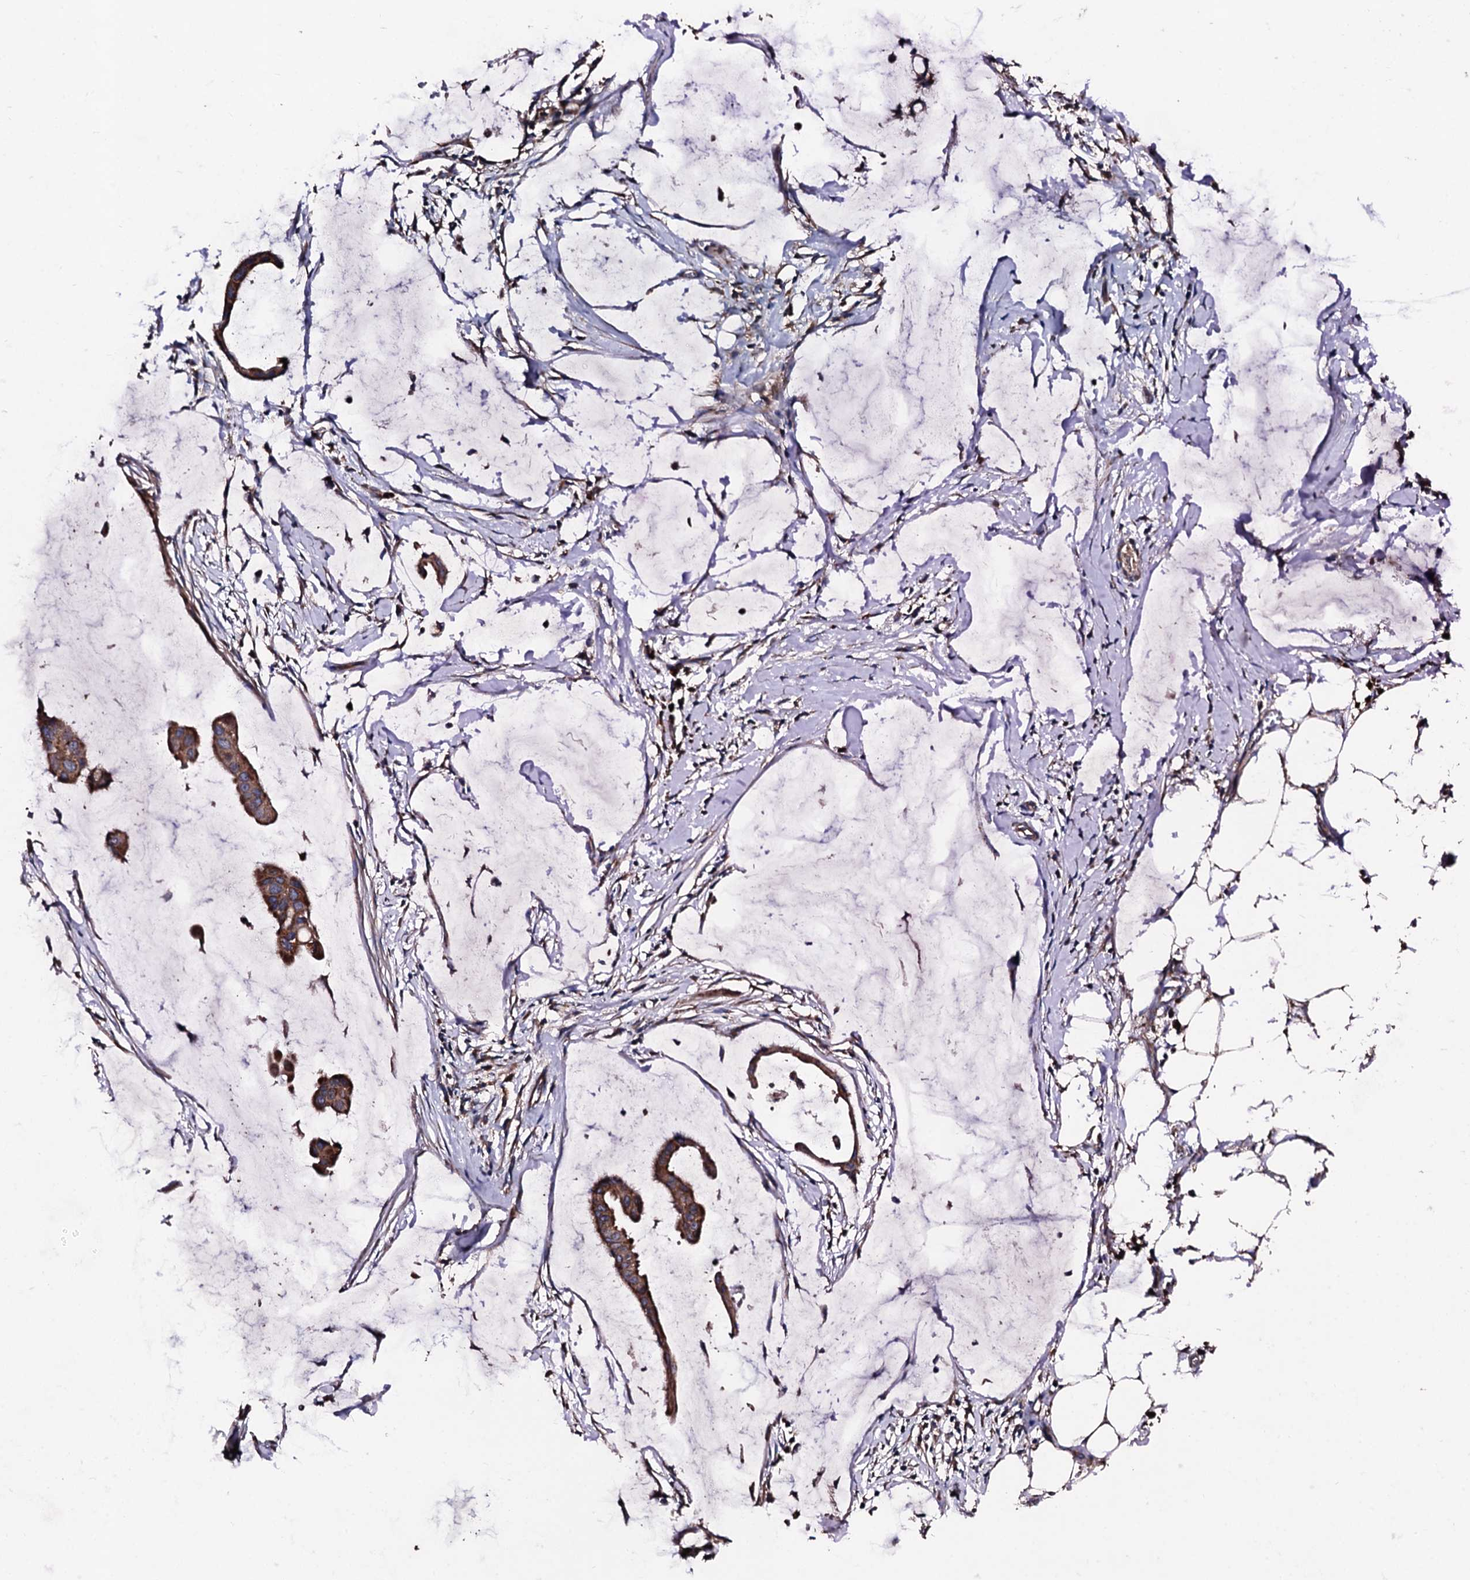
{"staining": {"intensity": "moderate", "quantity": ">75%", "location": "cytoplasmic/membranous"}, "tissue": "ovarian cancer", "cell_type": "Tumor cells", "image_type": "cancer", "snomed": [{"axis": "morphology", "description": "Cystadenocarcinoma, mucinous, NOS"}, {"axis": "topography", "description": "Ovary"}], "caption": "Ovarian cancer (mucinous cystadenocarcinoma) stained for a protein shows moderate cytoplasmic/membranous positivity in tumor cells.", "gene": "ACSS3", "patient": {"sex": "female", "age": 73}}